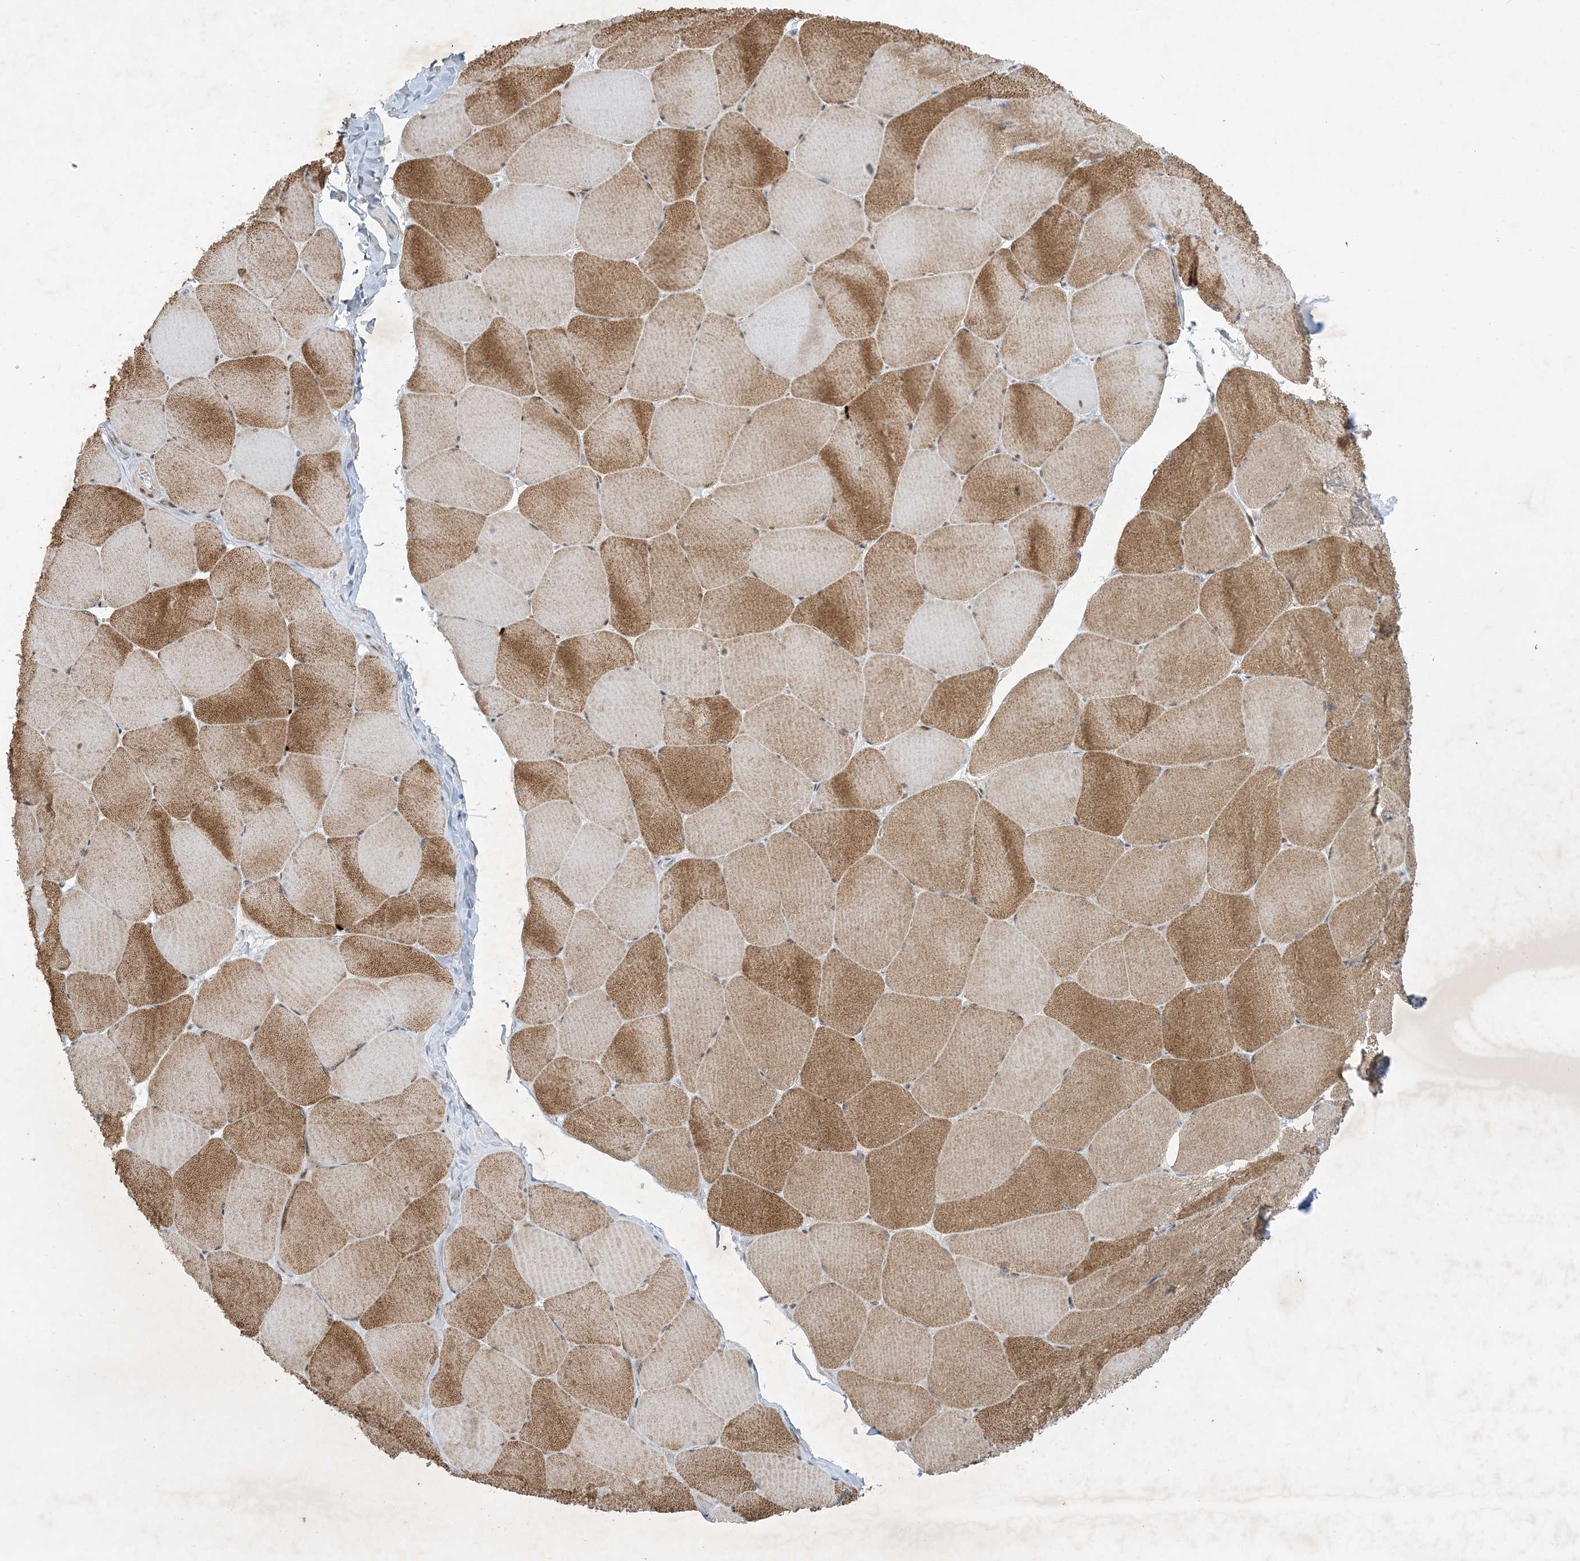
{"staining": {"intensity": "moderate", "quantity": ">75%", "location": "cytoplasmic/membranous"}, "tissue": "skeletal muscle", "cell_type": "Myocytes", "image_type": "normal", "snomed": [{"axis": "morphology", "description": "Normal tissue, NOS"}, {"axis": "topography", "description": "Skeletal muscle"}, {"axis": "topography", "description": "Head-Neck"}], "caption": "An IHC image of unremarkable tissue is shown. Protein staining in brown labels moderate cytoplasmic/membranous positivity in skeletal muscle within myocytes. (Stains: DAB in brown, nuclei in blue, Microscopy: brightfield microscopy at high magnification).", "gene": "SOGA3", "patient": {"sex": "male", "age": 66}}